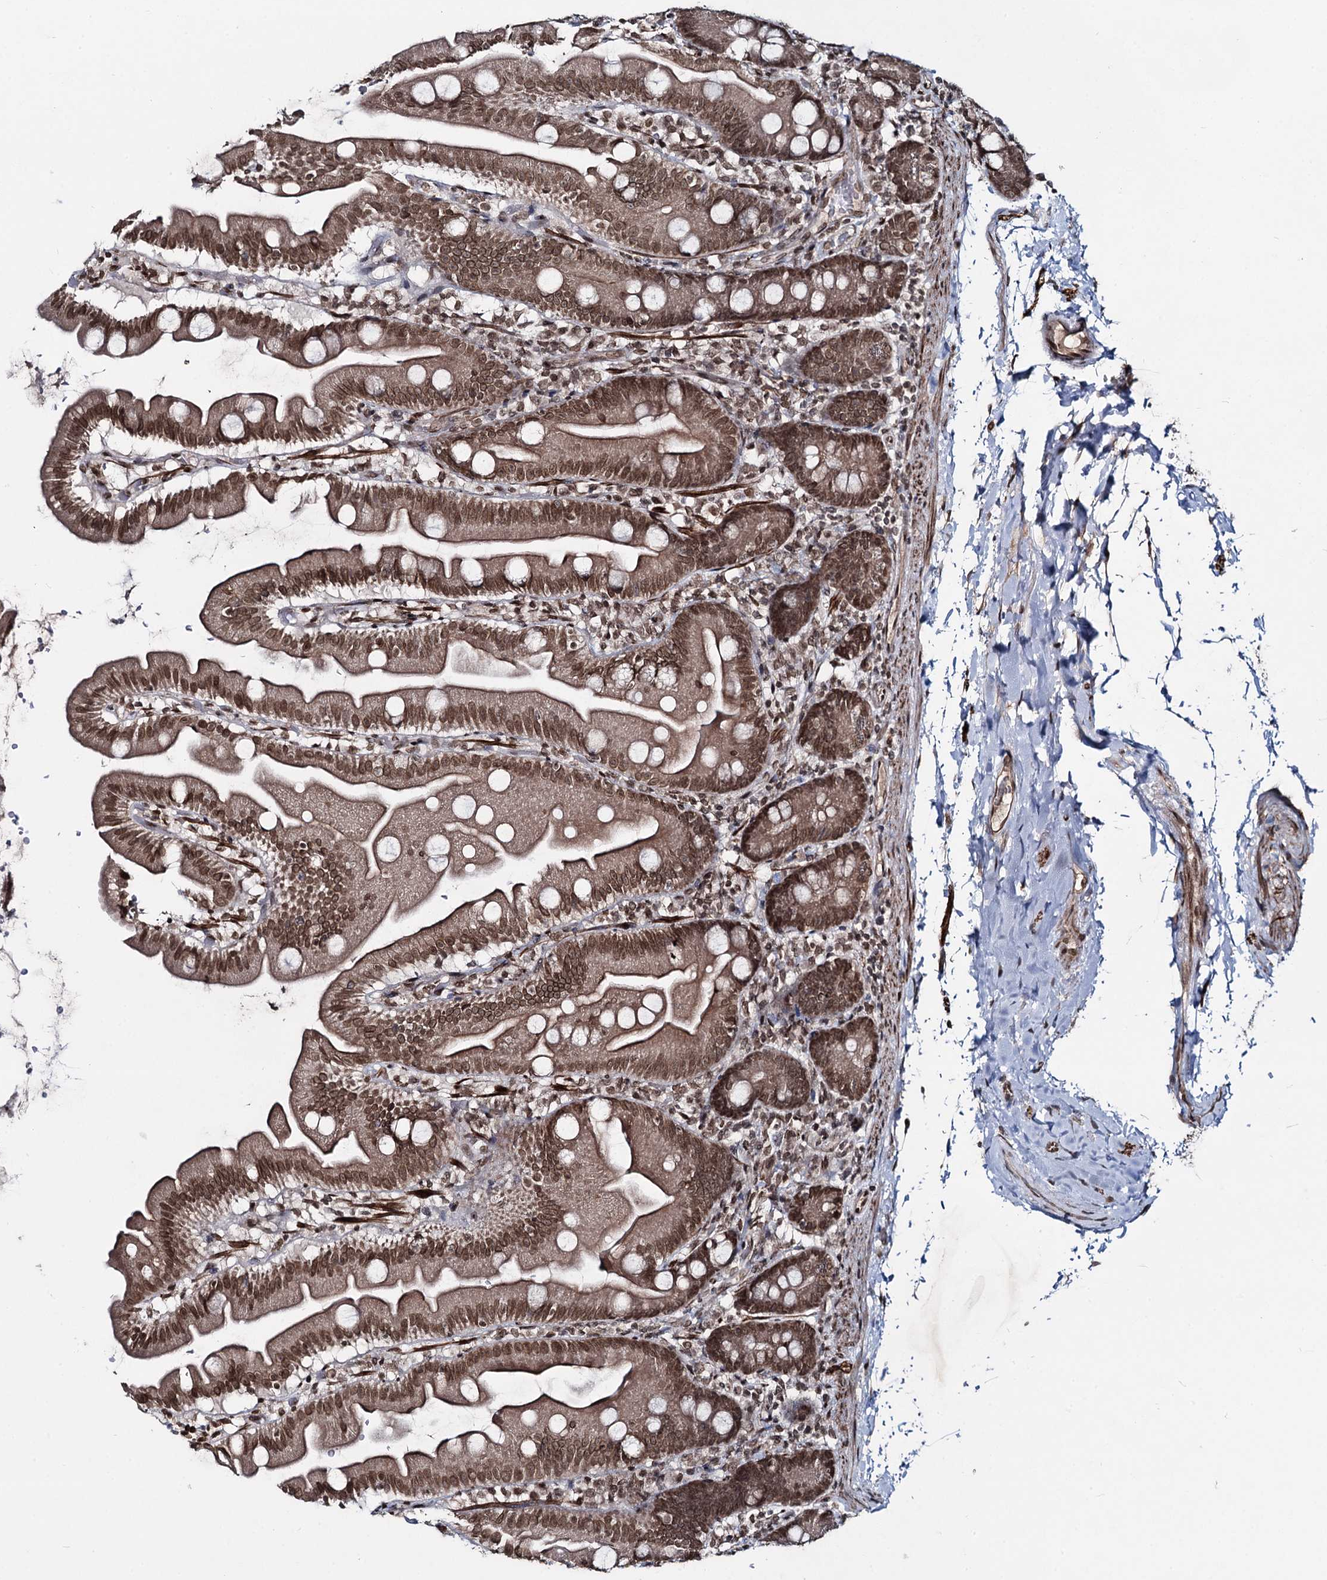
{"staining": {"intensity": "moderate", "quantity": ">75%", "location": "cytoplasmic/membranous,nuclear"}, "tissue": "small intestine", "cell_type": "Glandular cells", "image_type": "normal", "snomed": [{"axis": "morphology", "description": "Normal tissue, NOS"}, {"axis": "topography", "description": "Small intestine"}], "caption": "Moderate cytoplasmic/membranous,nuclear expression for a protein is appreciated in about >75% of glandular cells of normal small intestine using IHC.", "gene": "RNF6", "patient": {"sex": "female", "age": 68}}